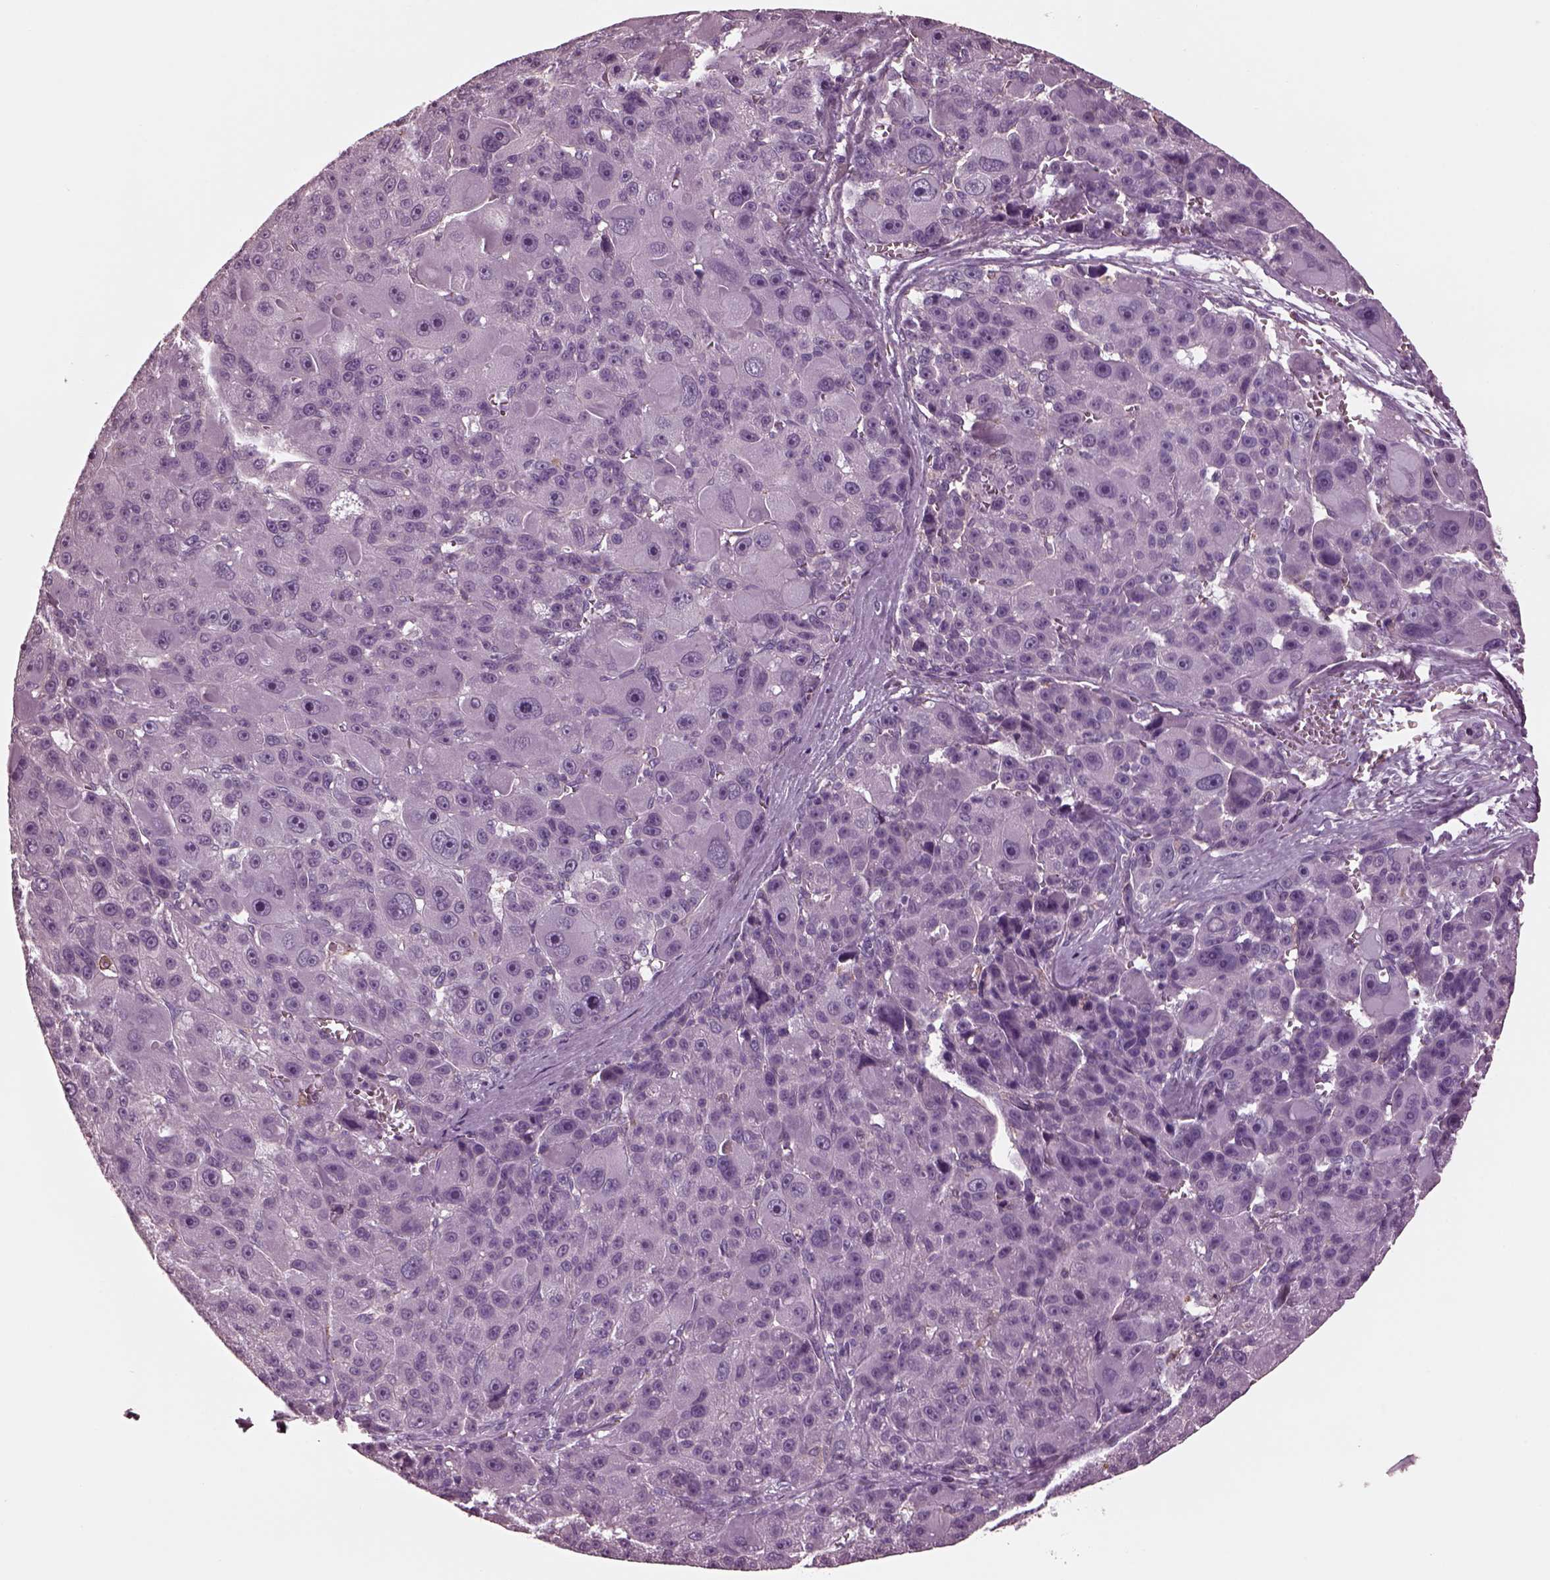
{"staining": {"intensity": "negative", "quantity": "none", "location": "none"}, "tissue": "liver cancer", "cell_type": "Tumor cells", "image_type": "cancer", "snomed": [{"axis": "morphology", "description": "Carcinoma, Hepatocellular, NOS"}, {"axis": "topography", "description": "Liver"}], "caption": "Immunohistochemistry photomicrograph of neoplastic tissue: human liver cancer (hepatocellular carcinoma) stained with DAB shows no significant protein expression in tumor cells. (Brightfield microscopy of DAB IHC at high magnification).", "gene": "CGA", "patient": {"sex": "male", "age": 76}}